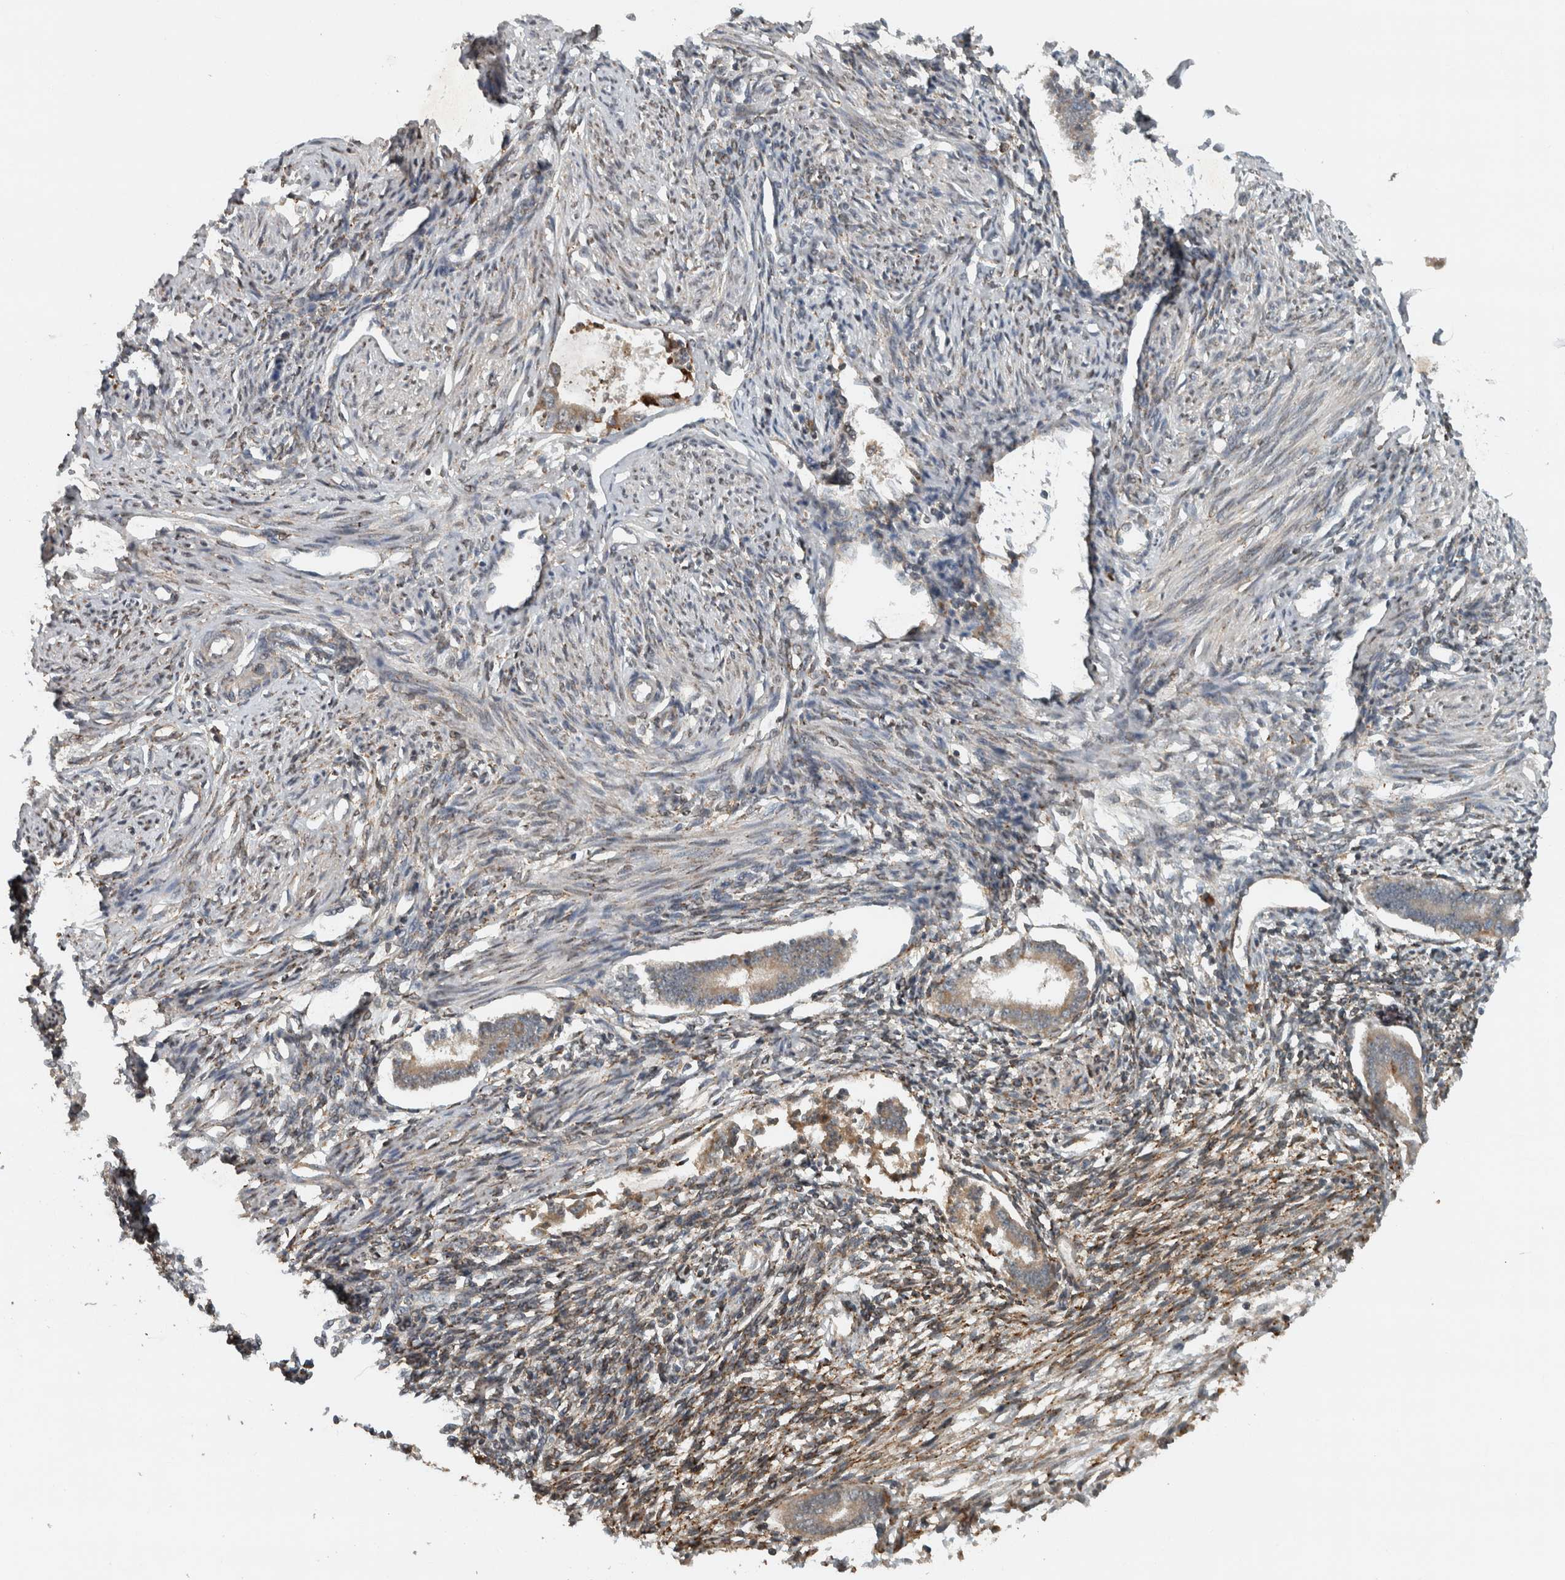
{"staining": {"intensity": "moderate", "quantity": ">75%", "location": "cytoplasmic/membranous"}, "tissue": "endometrium", "cell_type": "Cells in endometrial stroma", "image_type": "normal", "snomed": [{"axis": "morphology", "description": "Normal tissue, NOS"}, {"axis": "topography", "description": "Endometrium"}], "caption": "Immunohistochemistry (IHC) of normal human endometrium demonstrates medium levels of moderate cytoplasmic/membranous staining in about >75% of cells in endometrial stroma.", "gene": "GPR137B", "patient": {"sex": "female", "age": 56}}